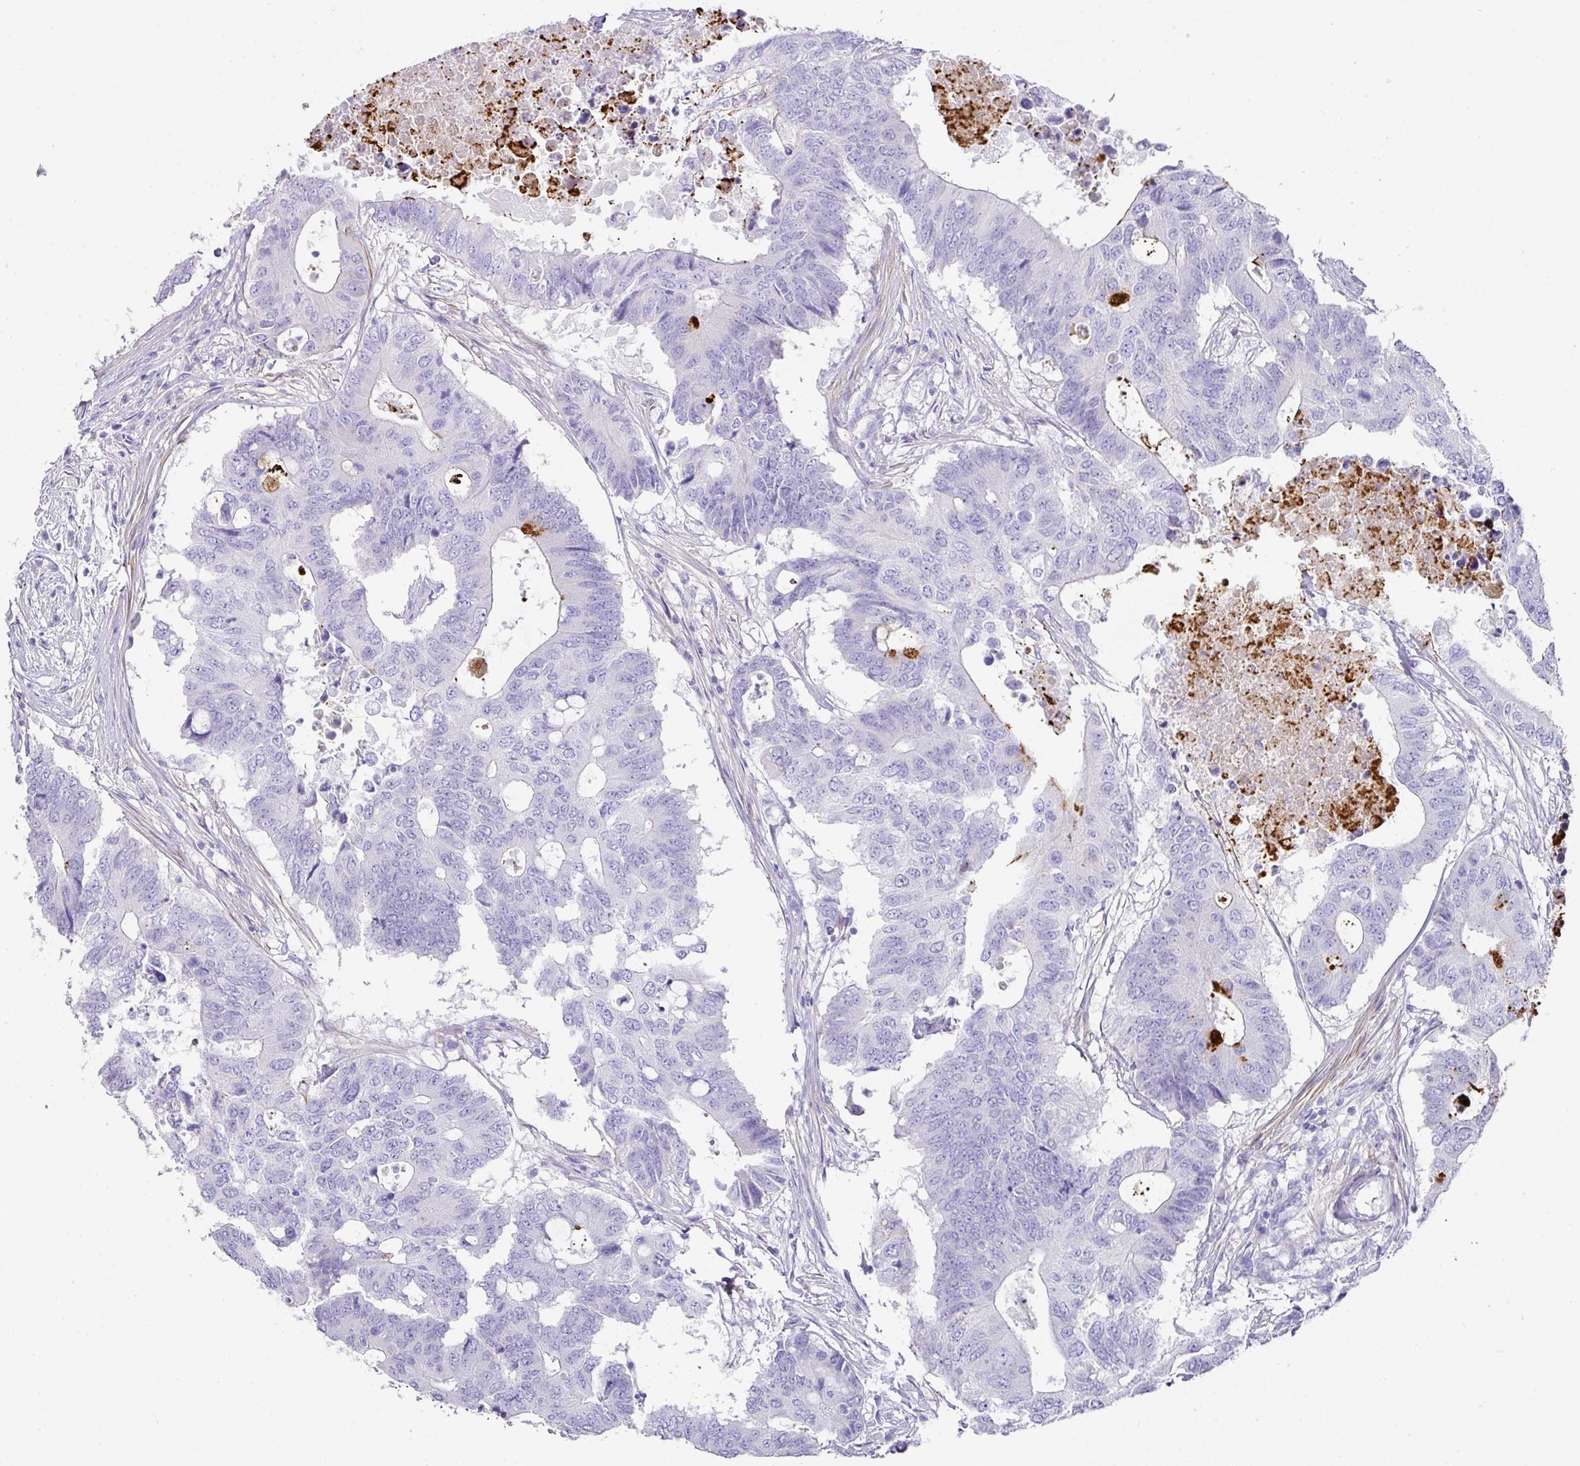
{"staining": {"intensity": "negative", "quantity": "none", "location": "none"}, "tissue": "colorectal cancer", "cell_type": "Tumor cells", "image_type": "cancer", "snomed": [{"axis": "morphology", "description": "Adenocarcinoma, NOS"}, {"axis": "topography", "description": "Colon"}], "caption": "The histopathology image exhibits no significant positivity in tumor cells of colorectal cancer.", "gene": "TARM1", "patient": {"sex": "male", "age": 71}}